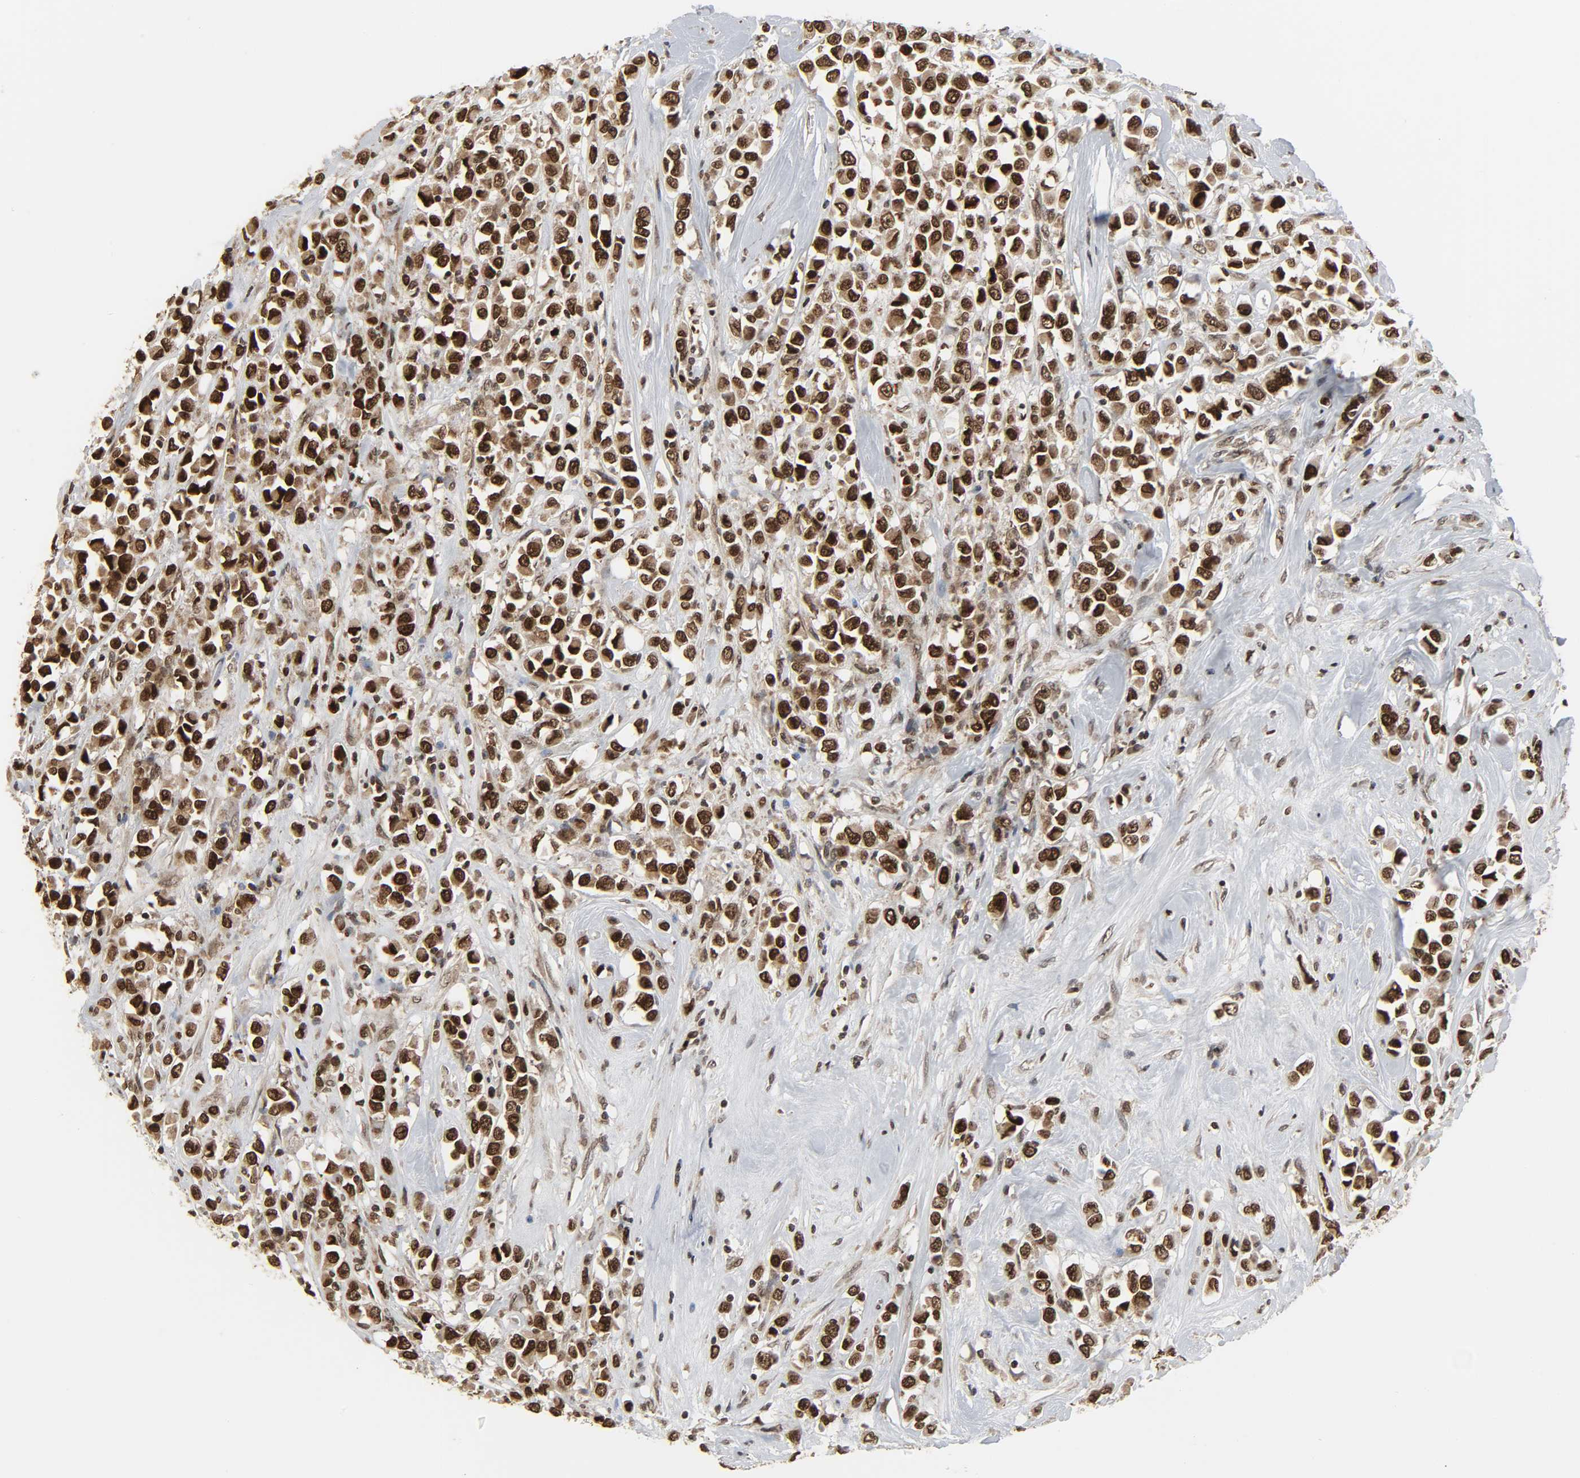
{"staining": {"intensity": "strong", "quantity": ">75%", "location": "nuclear"}, "tissue": "breast cancer", "cell_type": "Tumor cells", "image_type": "cancer", "snomed": [{"axis": "morphology", "description": "Duct carcinoma"}, {"axis": "topography", "description": "Breast"}], "caption": "Immunohistochemical staining of human invasive ductal carcinoma (breast) exhibits strong nuclear protein expression in about >75% of tumor cells. The protein is shown in brown color, while the nuclei are stained blue.", "gene": "XRCC1", "patient": {"sex": "female", "age": 61}}